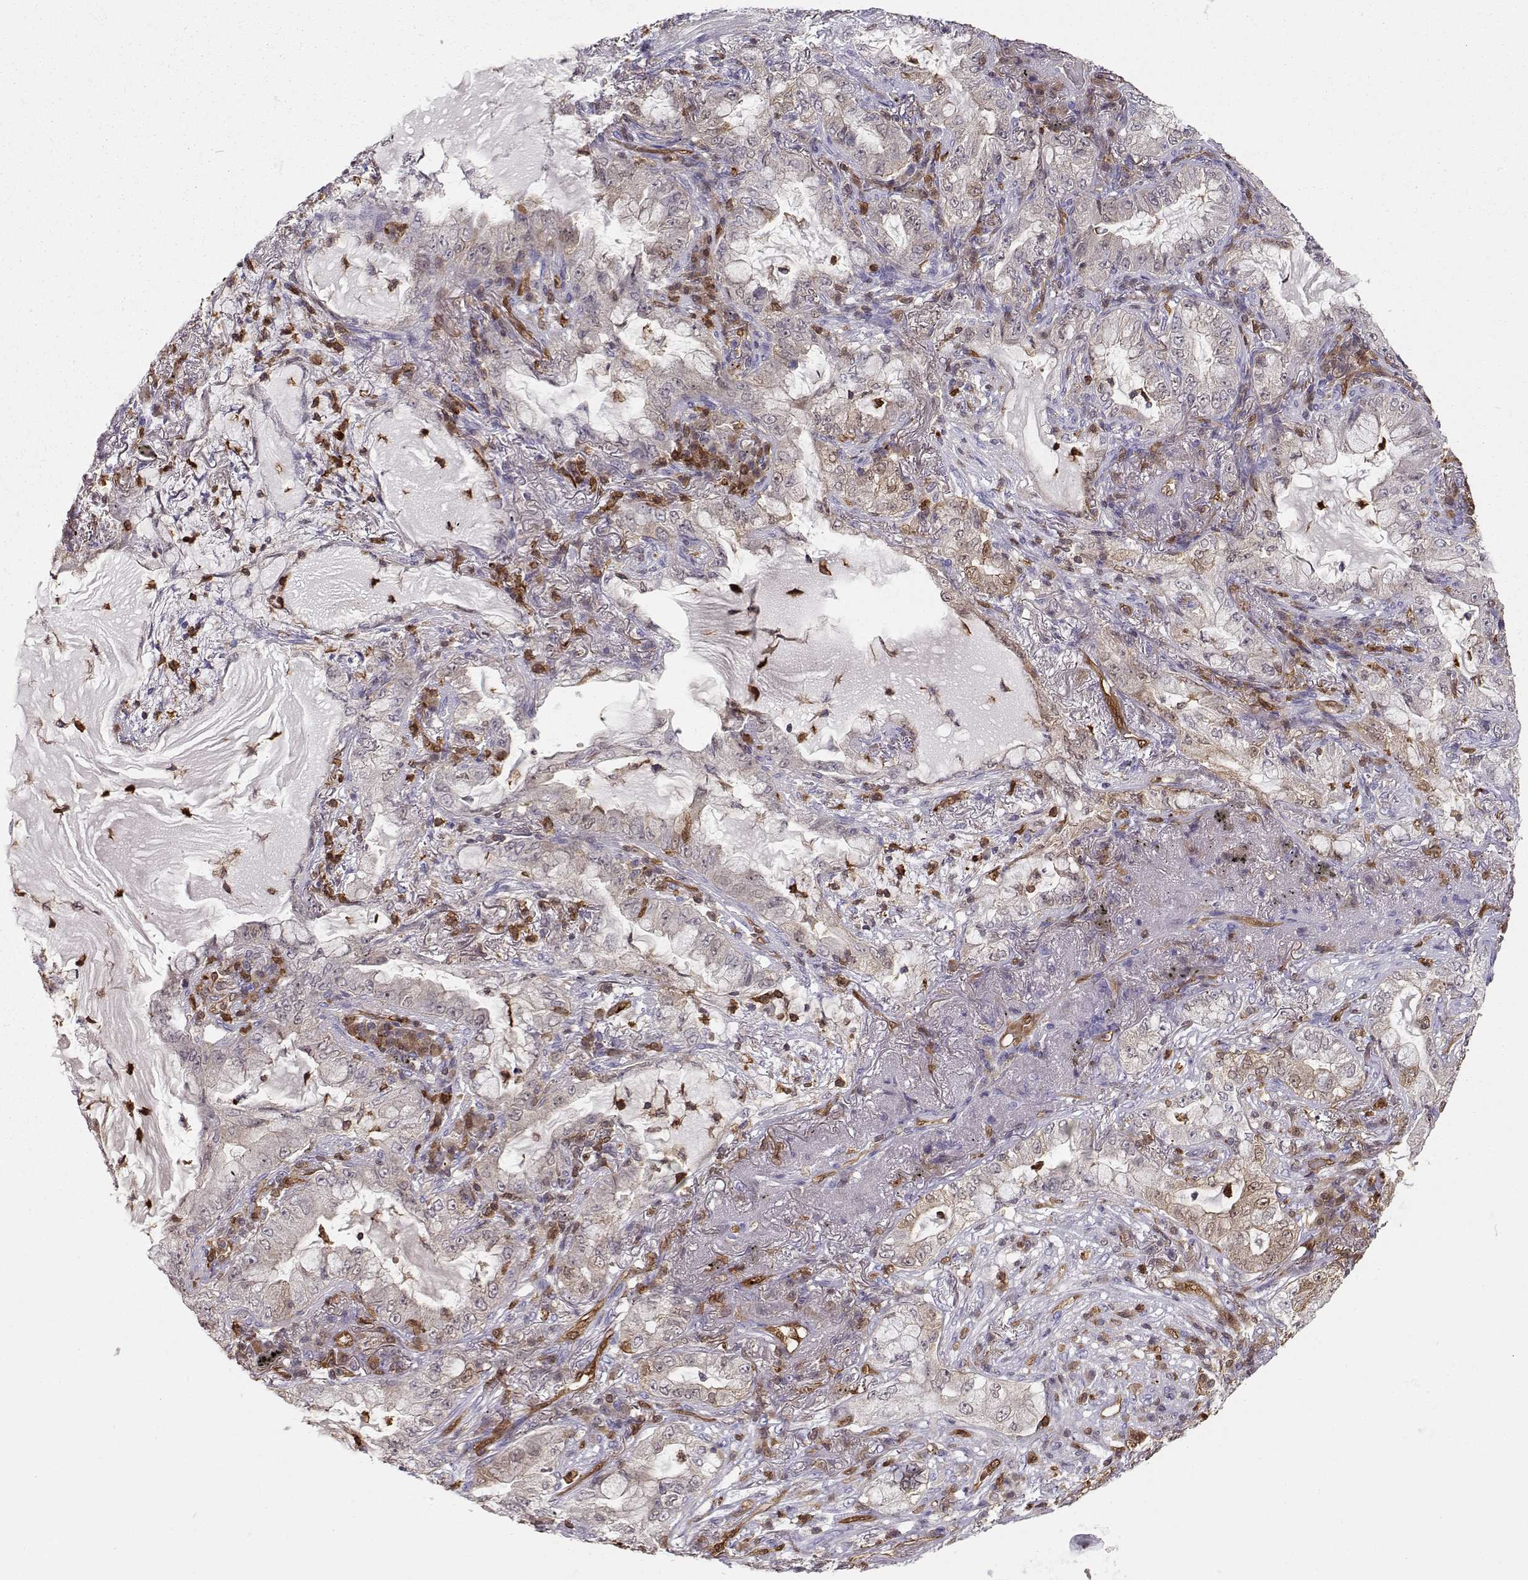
{"staining": {"intensity": "negative", "quantity": "none", "location": "none"}, "tissue": "lung cancer", "cell_type": "Tumor cells", "image_type": "cancer", "snomed": [{"axis": "morphology", "description": "Adenocarcinoma, NOS"}, {"axis": "topography", "description": "Lung"}], "caption": "IHC histopathology image of lung adenocarcinoma stained for a protein (brown), which demonstrates no staining in tumor cells.", "gene": "PNP", "patient": {"sex": "female", "age": 73}}